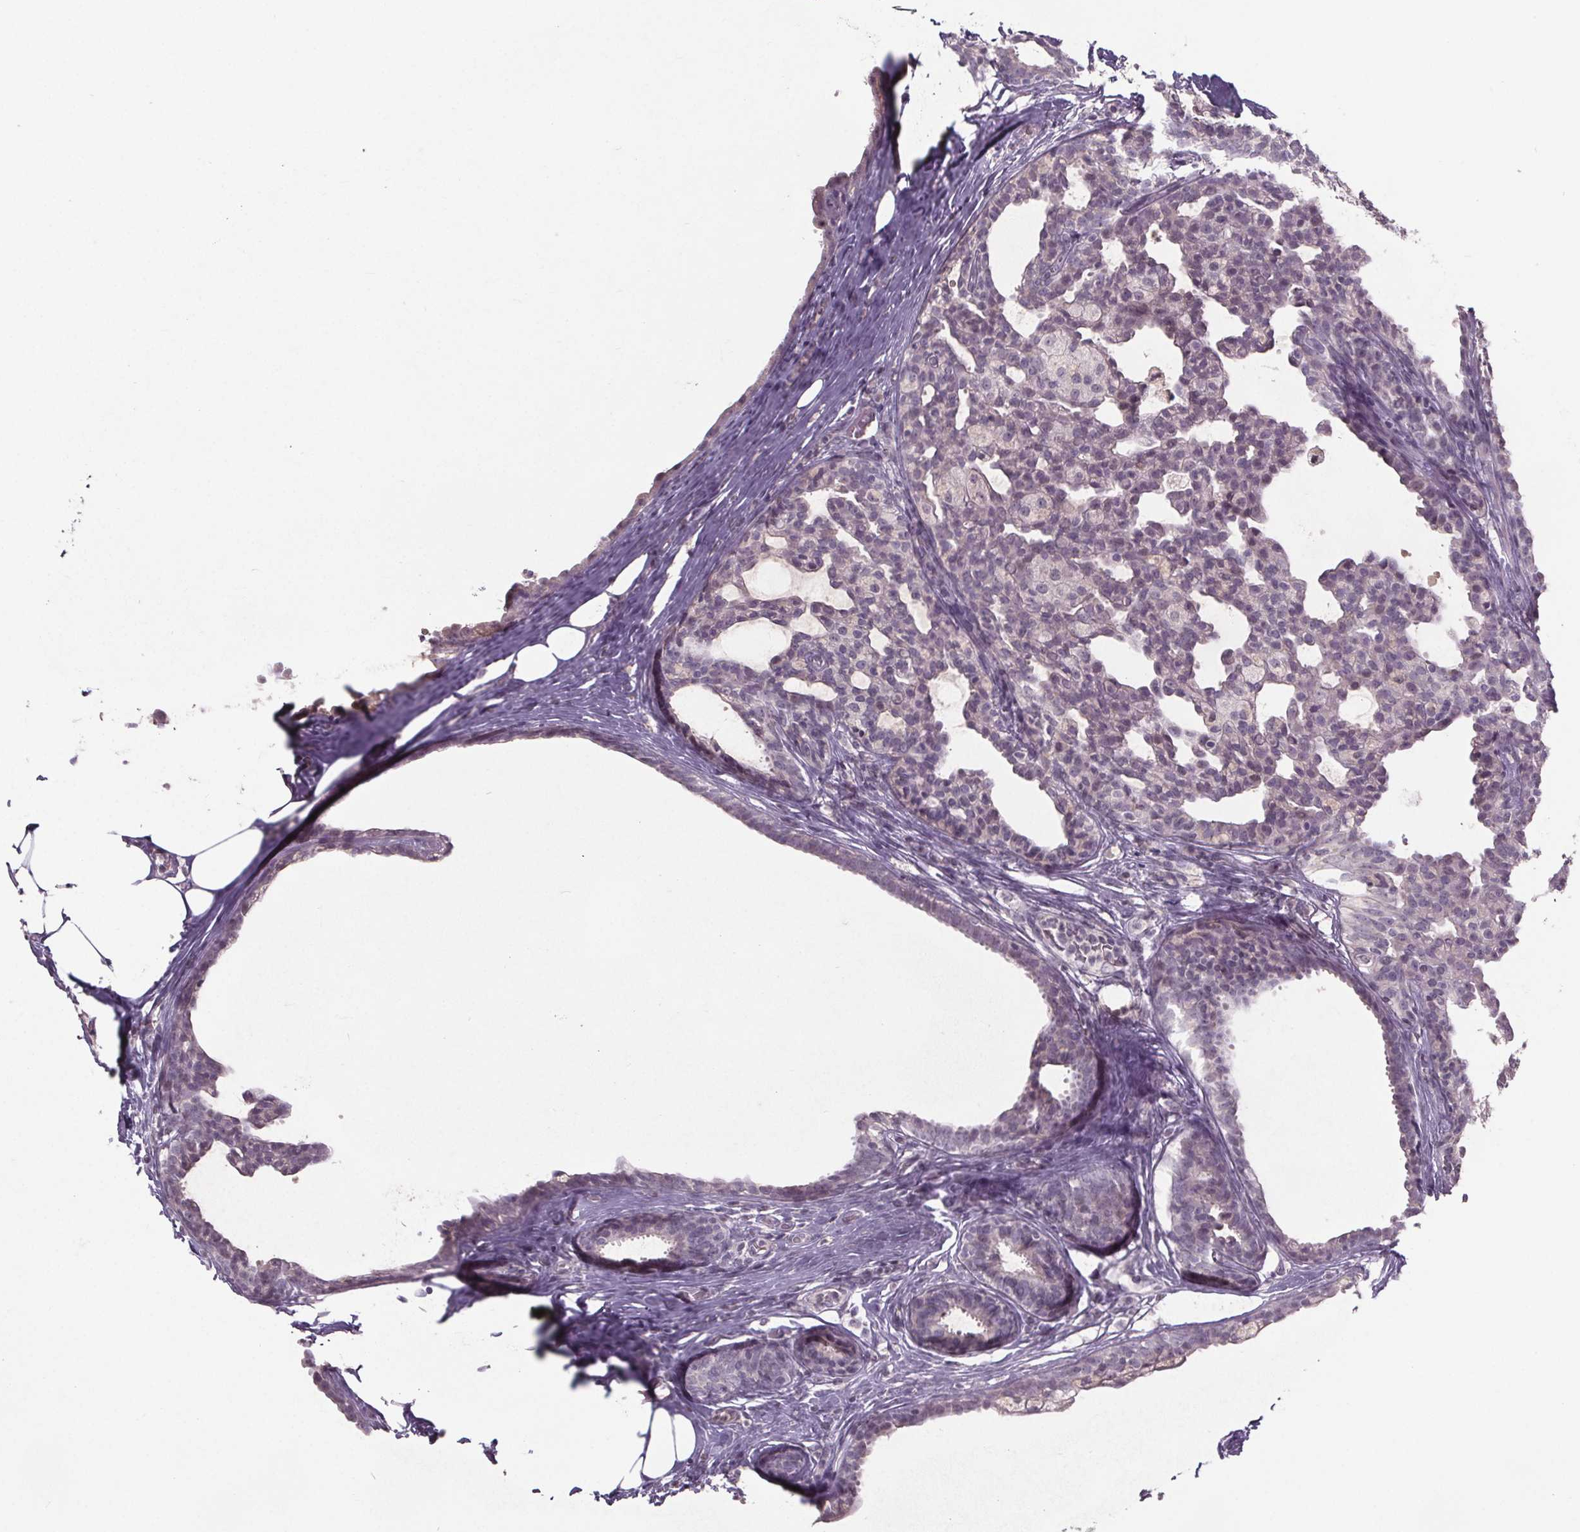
{"staining": {"intensity": "negative", "quantity": "none", "location": "none"}, "tissue": "breast cancer", "cell_type": "Tumor cells", "image_type": "cancer", "snomed": [{"axis": "morphology", "description": "Duct carcinoma"}, {"axis": "topography", "description": "Breast"}], "caption": "A histopathology image of breast cancer (intraductal carcinoma) stained for a protein shows no brown staining in tumor cells. The staining was performed using DAB (3,3'-diaminobenzidine) to visualize the protein expression in brown, while the nuclei were stained in blue with hematoxylin (Magnification: 20x).", "gene": "NKX6-1", "patient": {"sex": "female", "age": 59}}